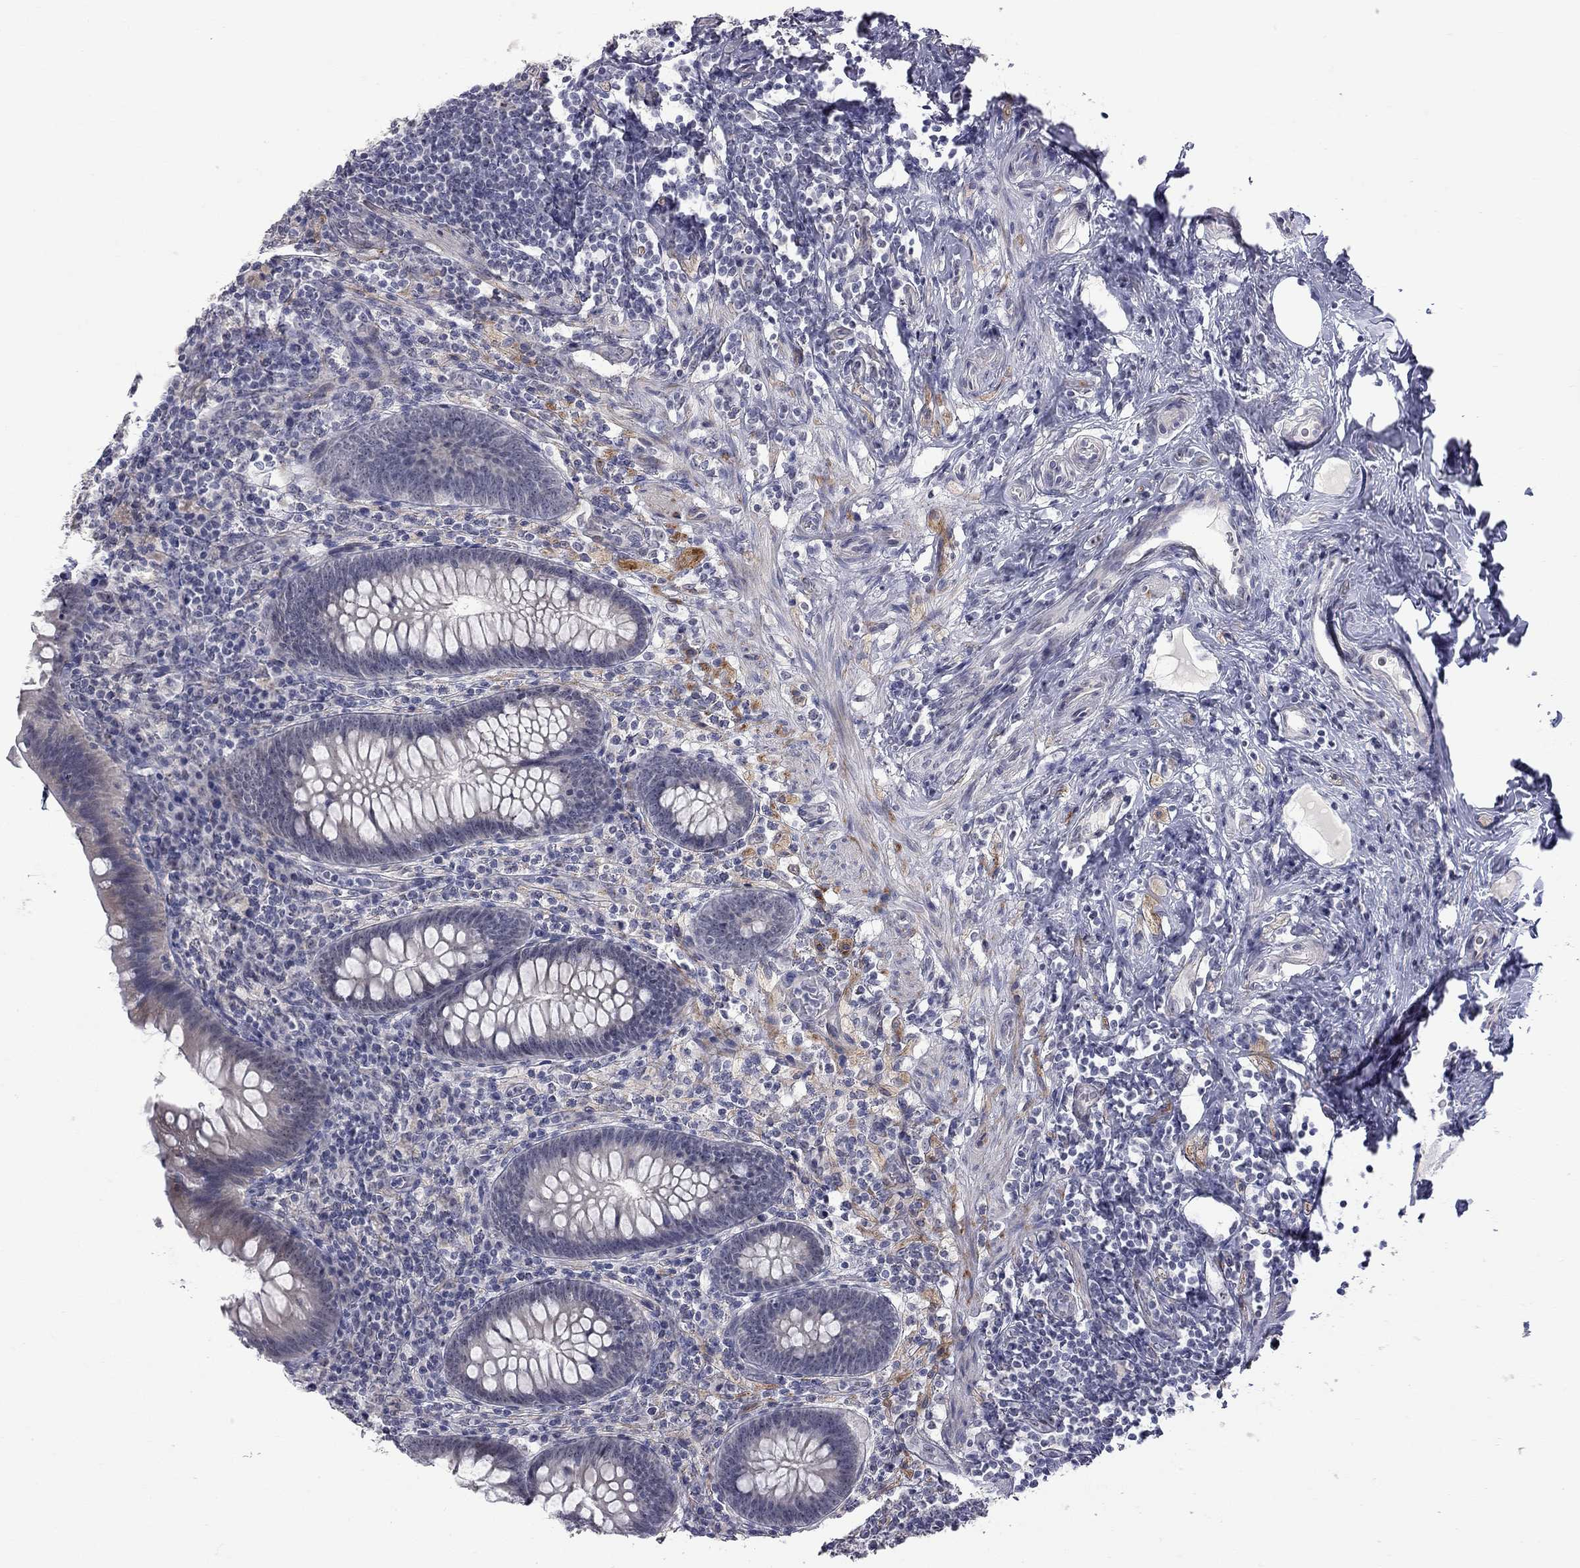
{"staining": {"intensity": "negative", "quantity": "none", "location": "none"}, "tissue": "appendix", "cell_type": "Glandular cells", "image_type": "normal", "snomed": [{"axis": "morphology", "description": "Normal tissue, NOS"}, {"axis": "topography", "description": "Appendix"}], "caption": "Appendix stained for a protein using immunohistochemistry (IHC) demonstrates no positivity glandular cells.", "gene": "GSG1L", "patient": {"sex": "male", "age": 47}}